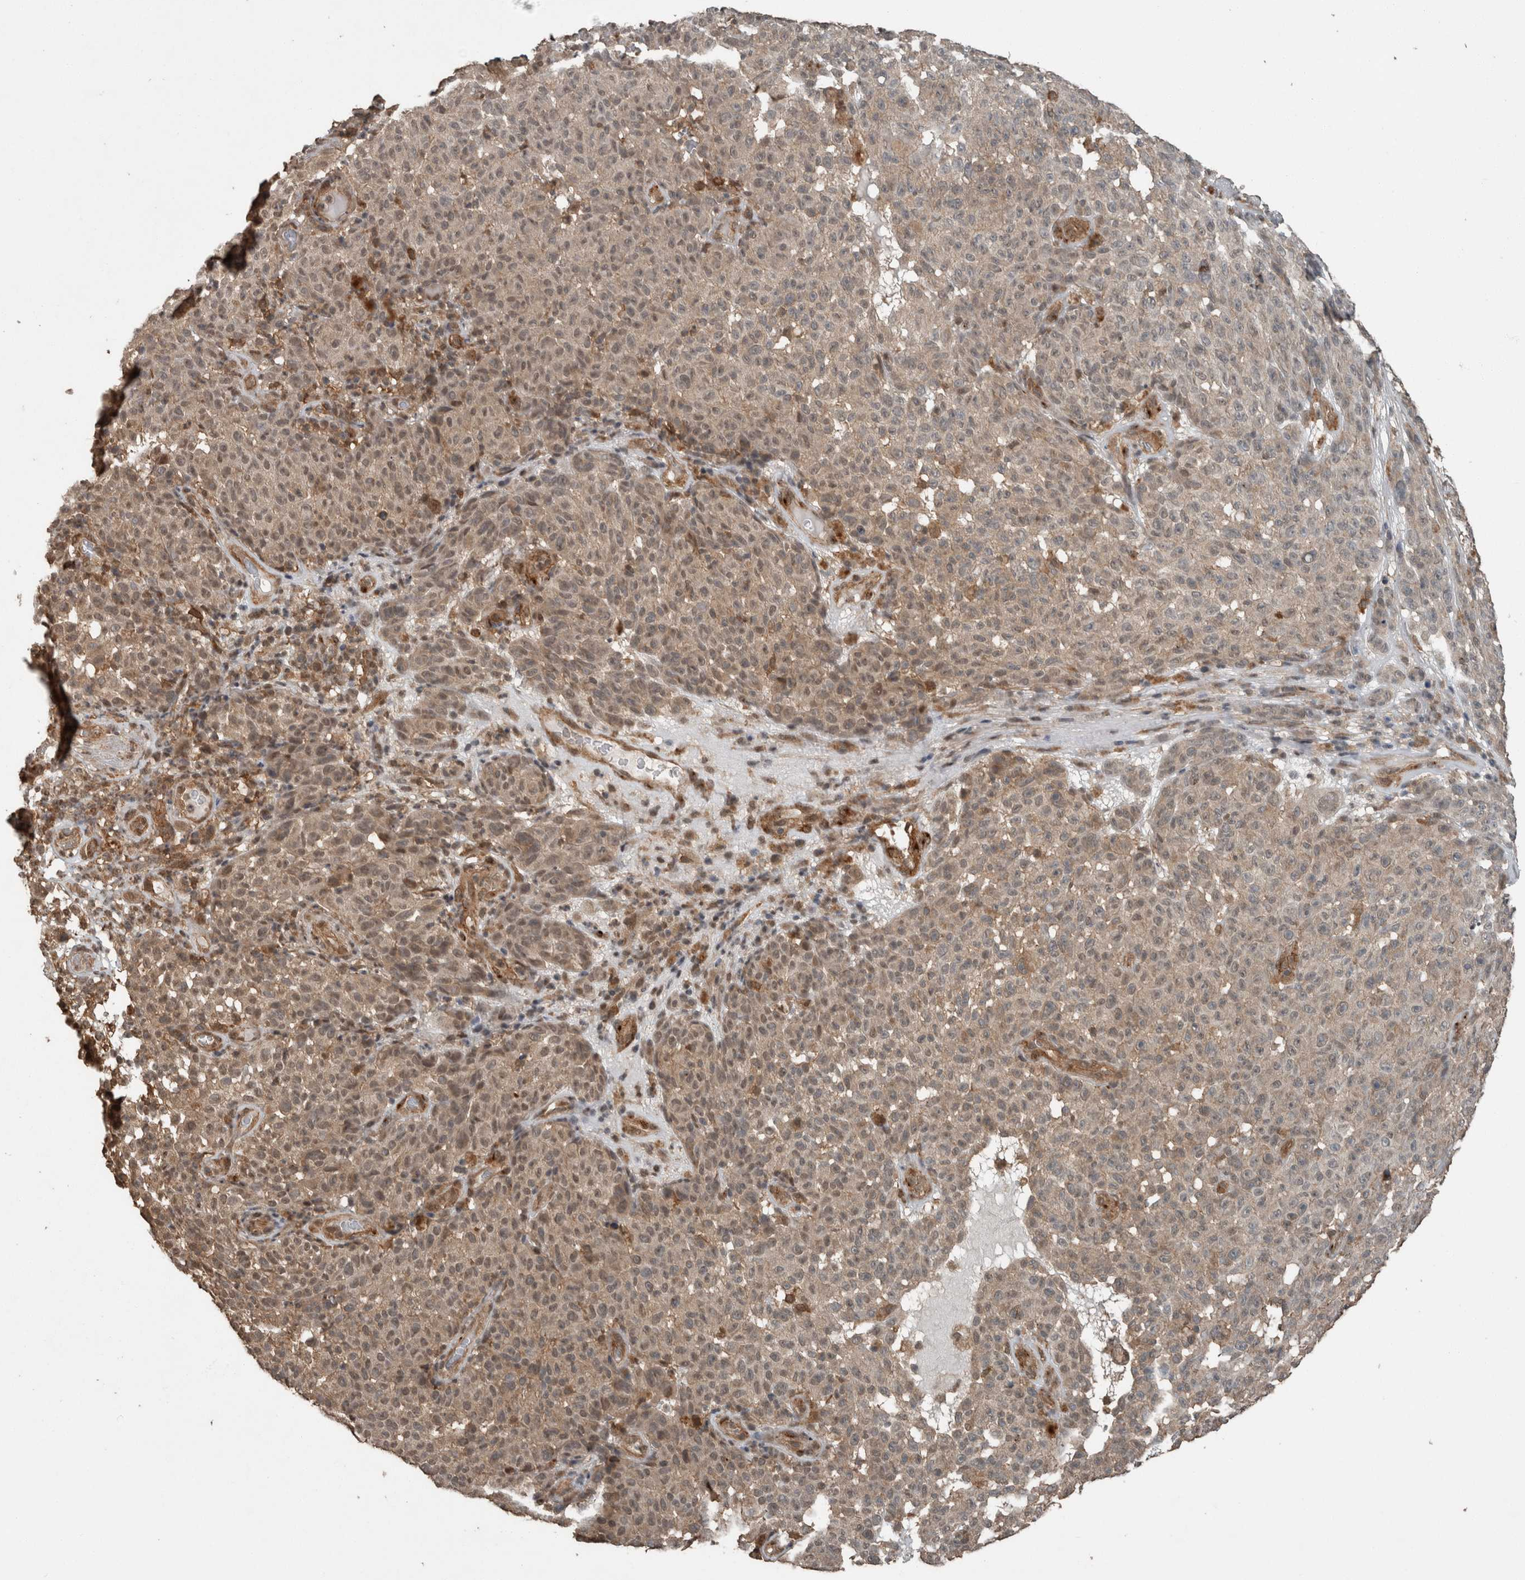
{"staining": {"intensity": "weak", "quantity": ">75%", "location": "cytoplasmic/membranous"}, "tissue": "melanoma", "cell_type": "Tumor cells", "image_type": "cancer", "snomed": [{"axis": "morphology", "description": "Malignant melanoma, NOS"}, {"axis": "topography", "description": "Skin"}], "caption": "Protein staining exhibits weak cytoplasmic/membranous staining in about >75% of tumor cells in melanoma. (DAB (3,3'-diaminobenzidine) IHC, brown staining for protein, blue staining for nuclei).", "gene": "MYO1E", "patient": {"sex": "female", "age": 82}}